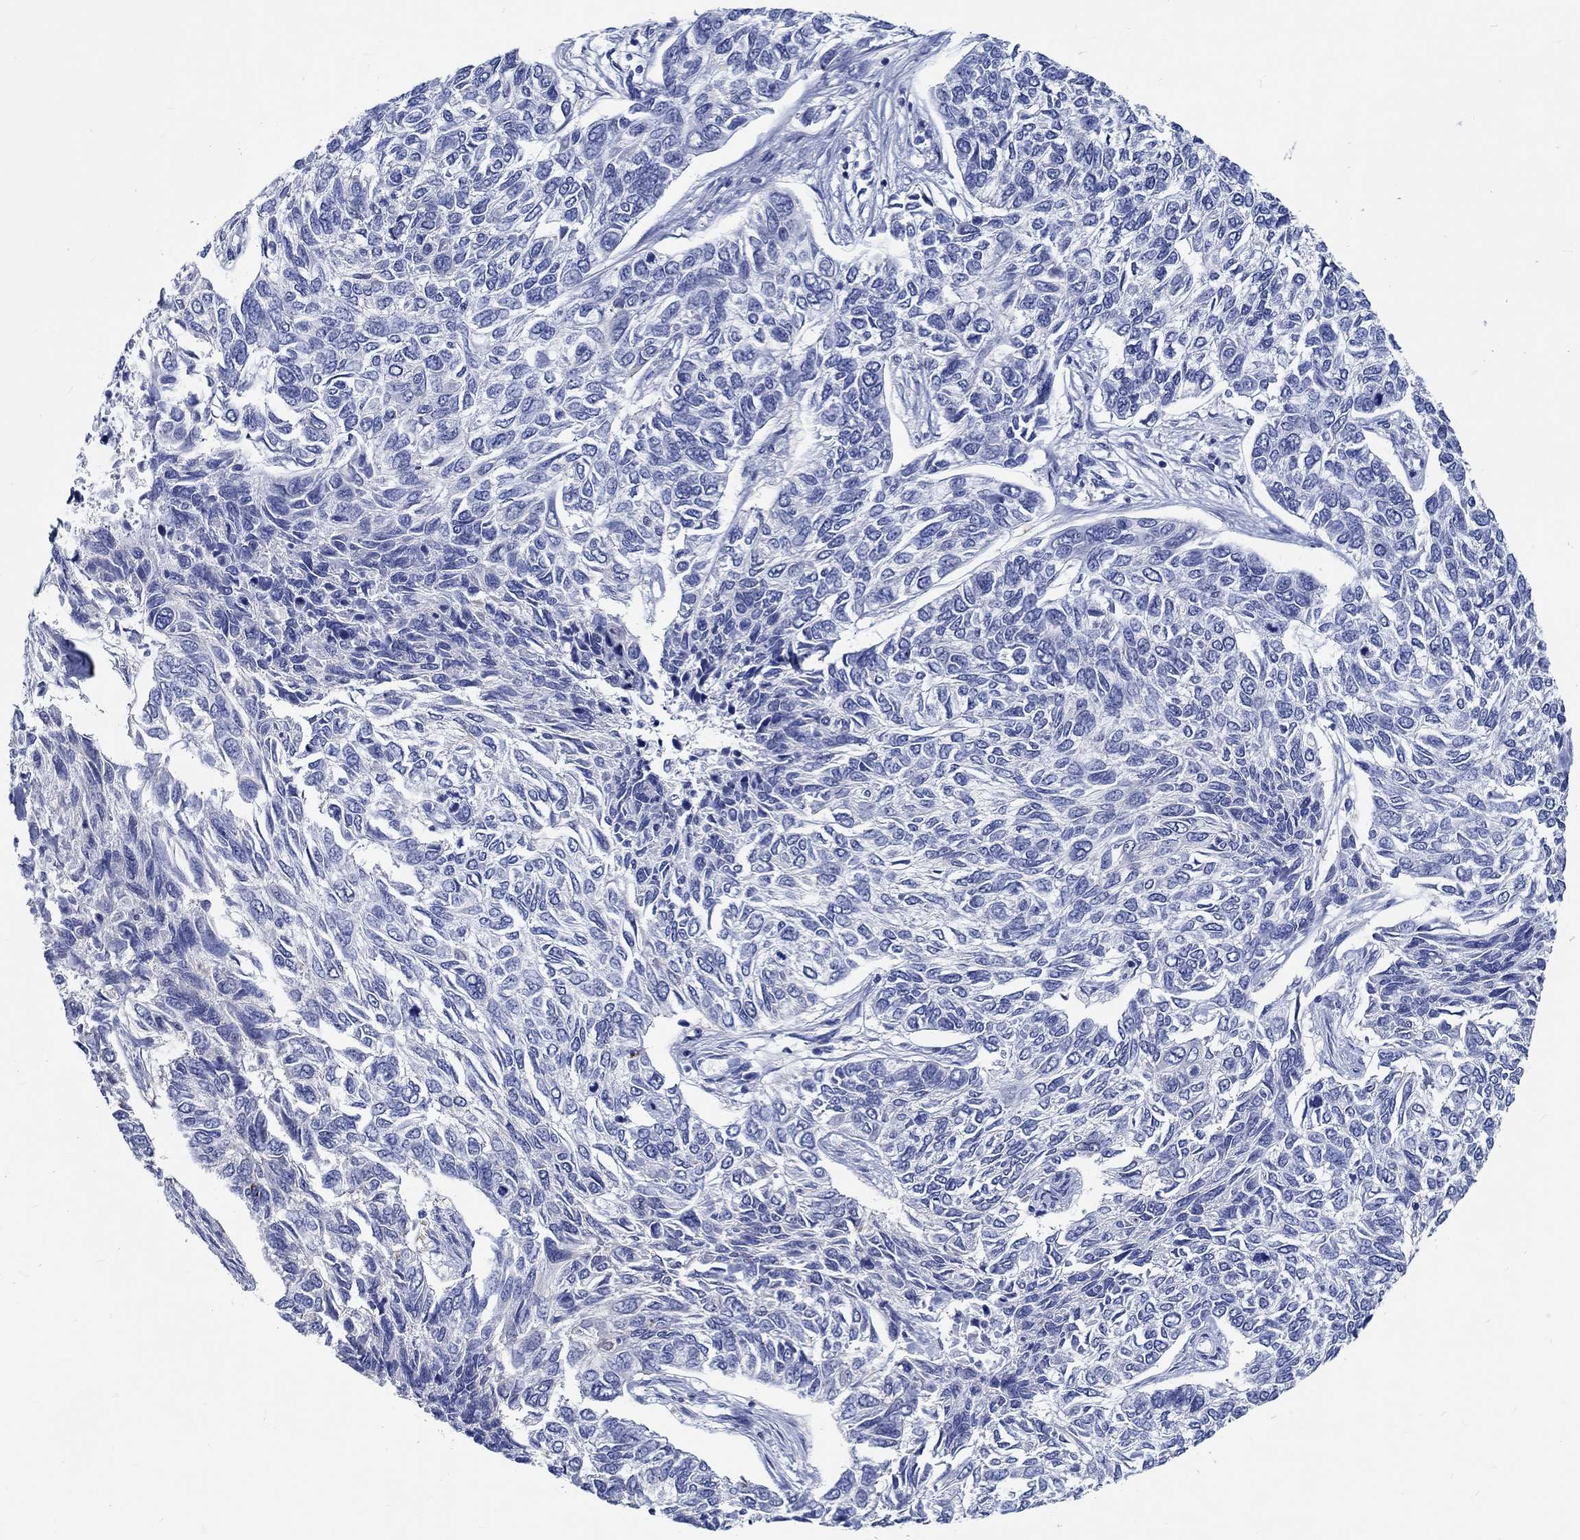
{"staining": {"intensity": "negative", "quantity": "none", "location": "none"}, "tissue": "skin cancer", "cell_type": "Tumor cells", "image_type": "cancer", "snomed": [{"axis": "morphology", "description": "Basal cell carcinoma"}, {"axis": "topography", "description": "Skin"}], "caption": "DAB (3,3'-diaminobenzidine) immunohistochemical staining of human skin cancer displays no significant positivity in tumor cells.", "gene": "FBXO2", "patient": {"sex": "female", "age": 65}}